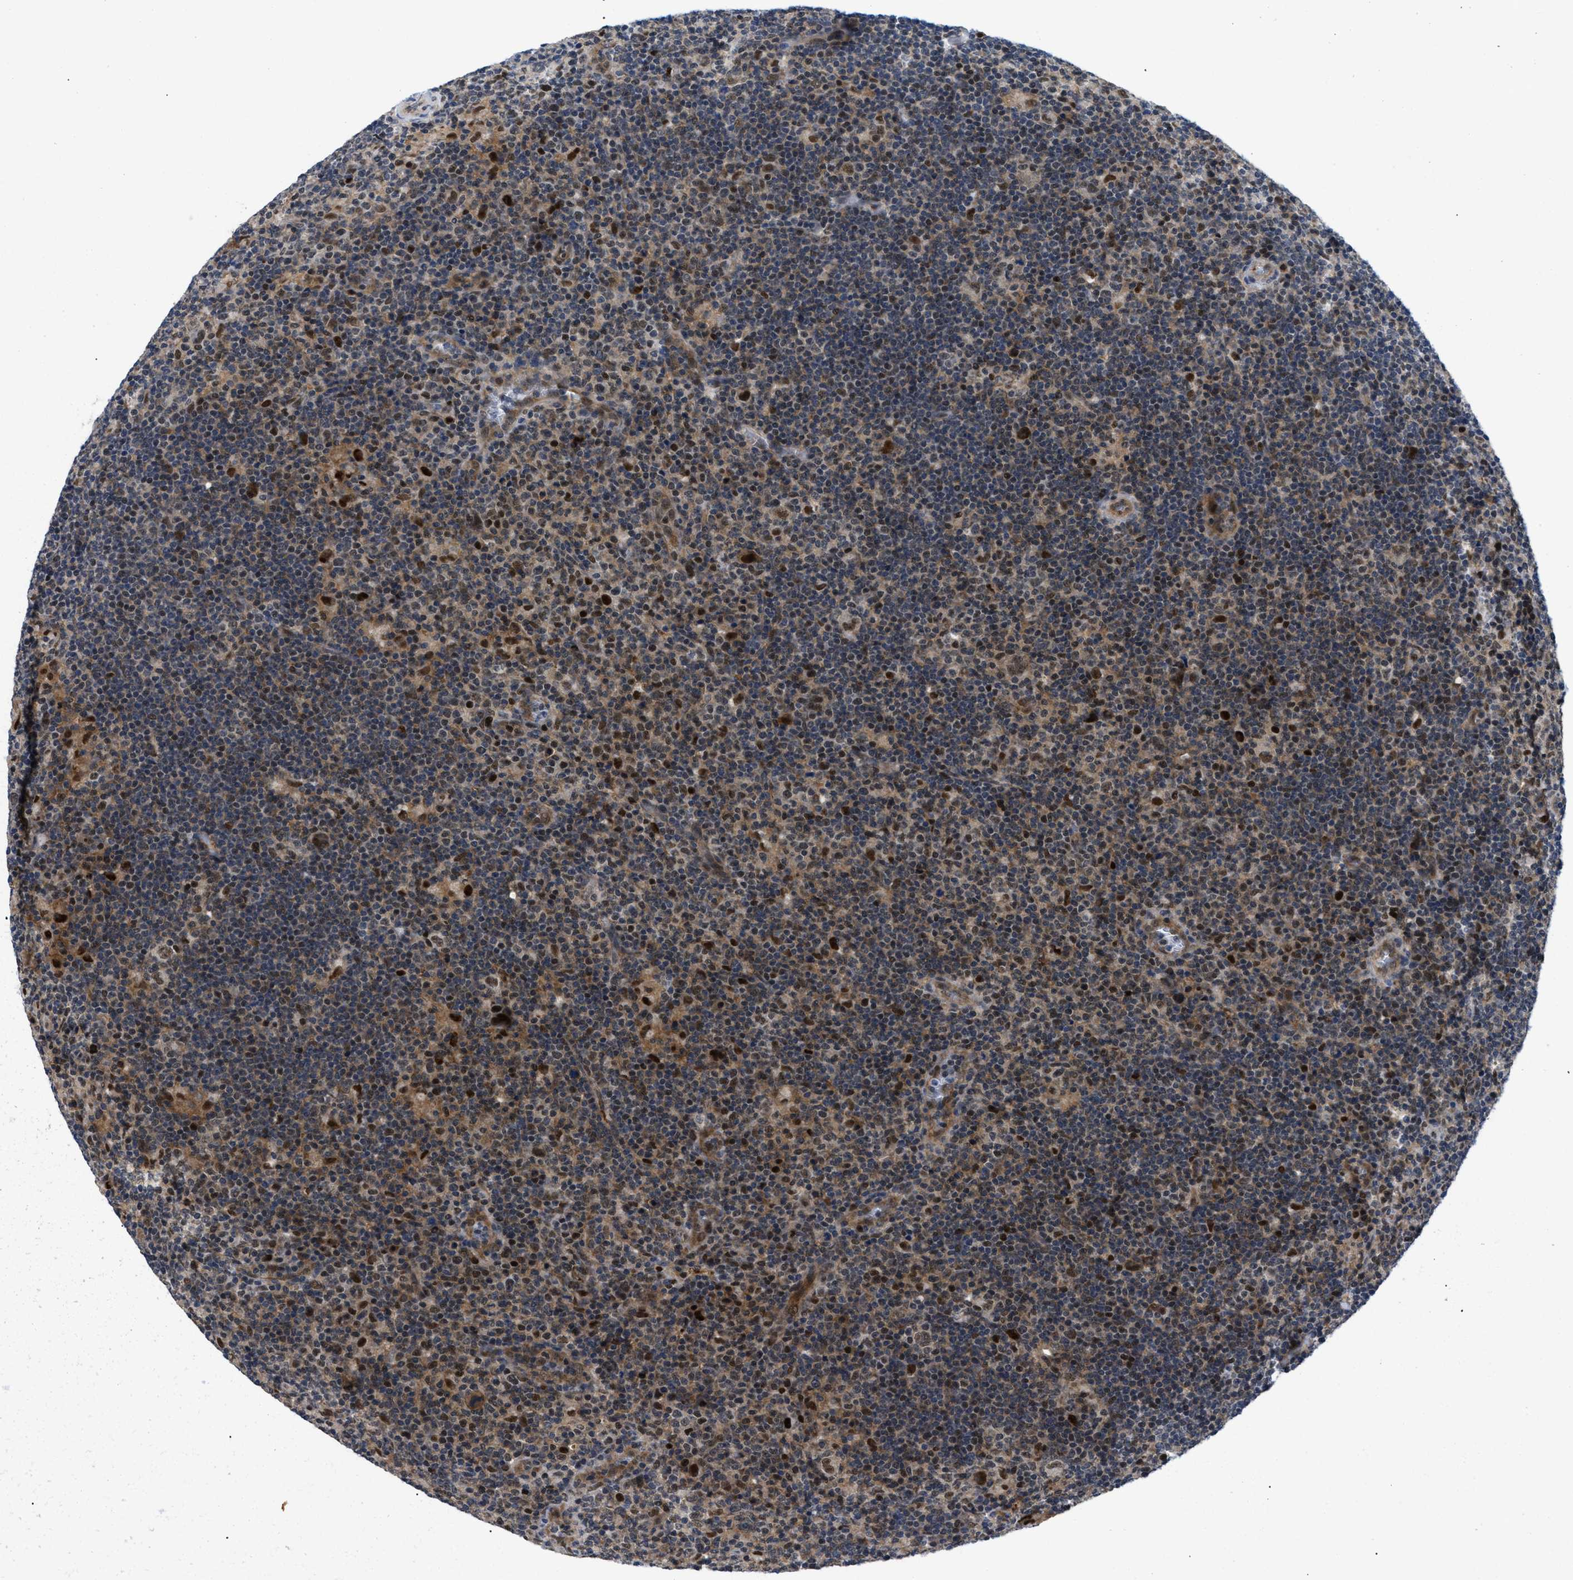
{"staining": {"intensity": "strong", "quantity": ">75%", "location": "nuclear"}, "tissue": "lymphoma", "cell_type": "Tumor cells", "image_type": "cancer", "snomed": [{"axis": "morphology", "description": "Hodgkin's disease, NOS"}, {"axis": "topography", "description": "Lymph node"}], "caption": "DAB immunohistochemical staining of lymphoma displays strong nuclear protein positivity in about >75% of tumor cells.", "gene": "SLC29A2", "patient": {"sex": "female", "age": 57}}